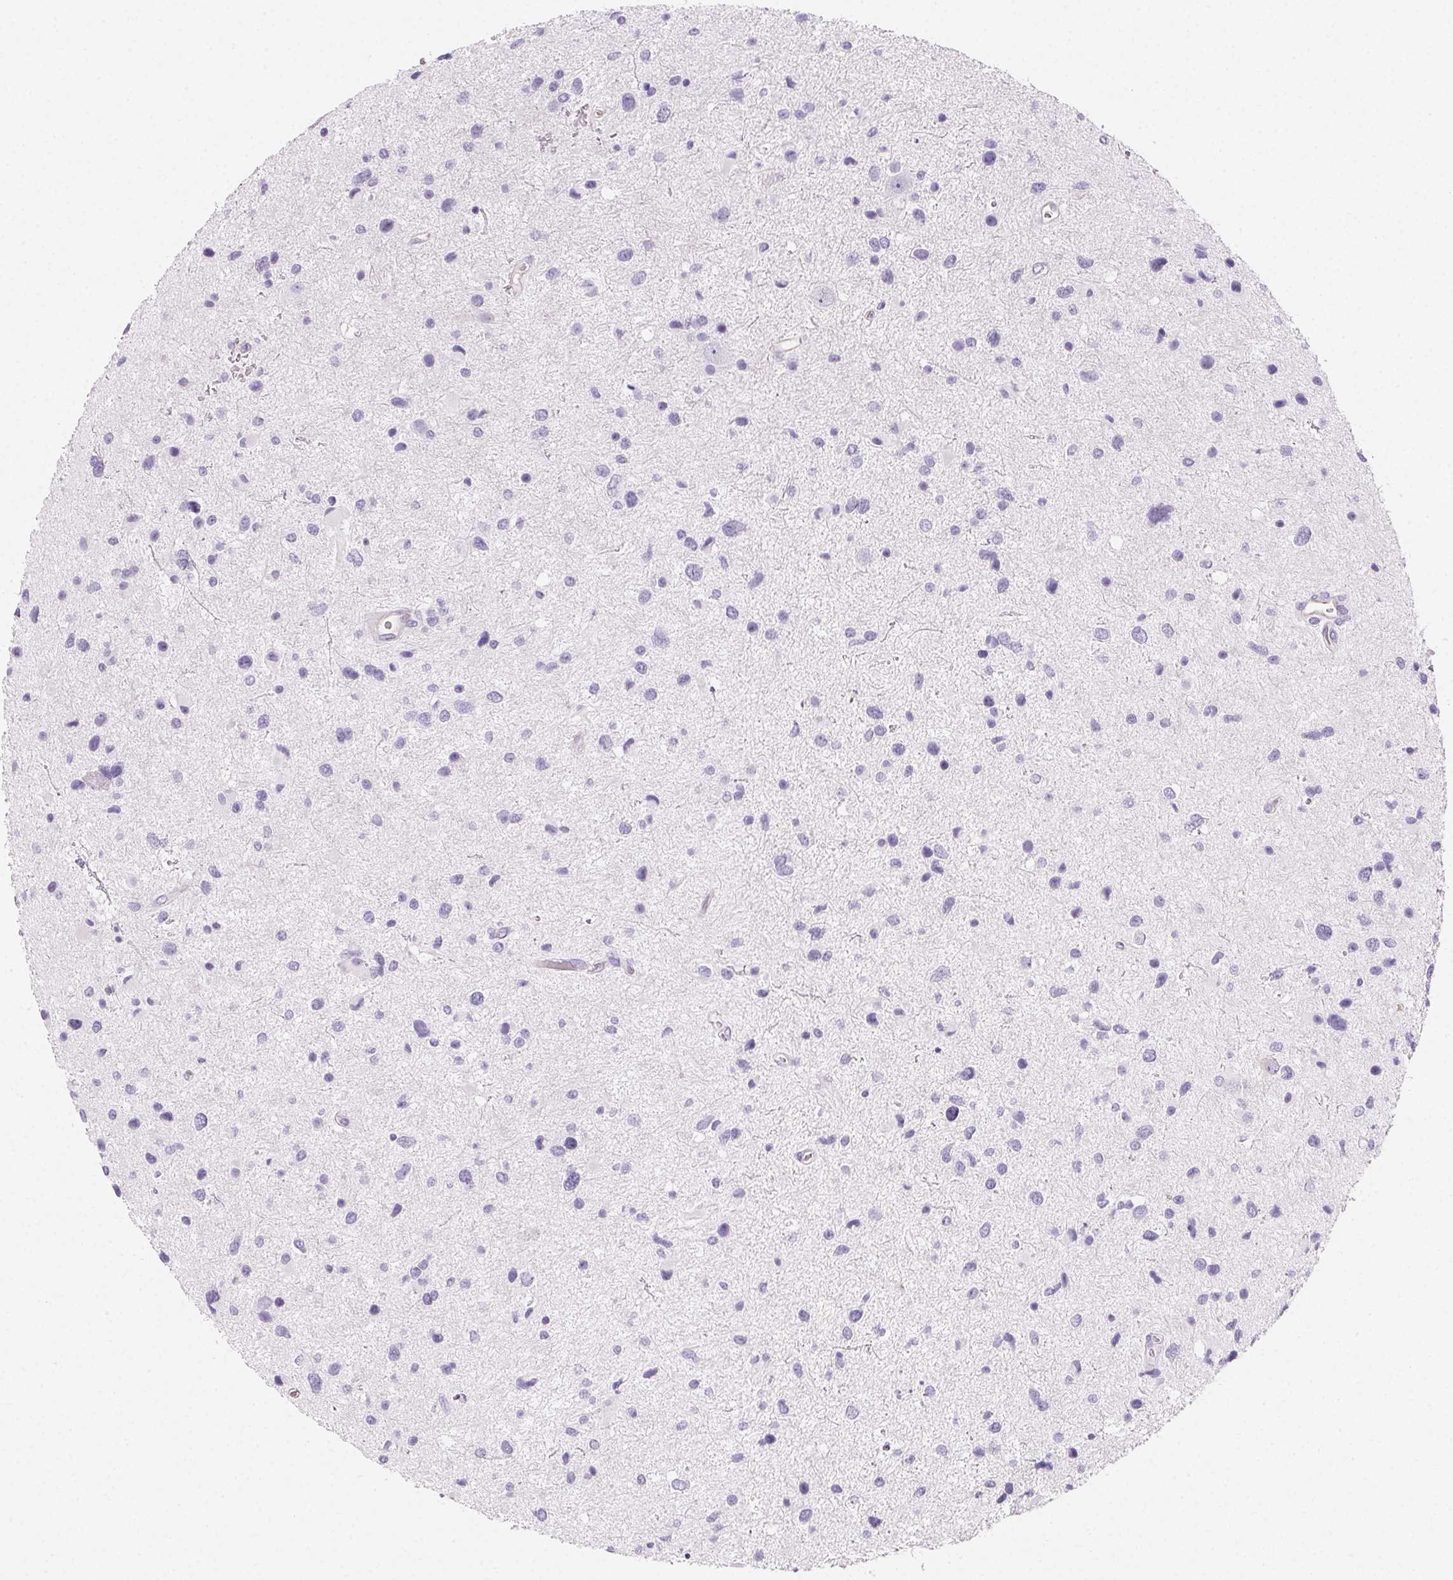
{"staining": {"intensity": "negative", "quantity": "none", "location": "none"}, "tissue": "glioma", "cell_type": "Tumor cells", "image_type": "cancer", "snomed": [{"axis": "morphology", "description": "Glioma, malignant, Low grade"}, {"axis": "topography", "description": "Brain"}], "caption": "Immunohistochemical staining of glioma demonstrates no significant staining in tumor cells.", "gene": "PRSS3", "patient": {"sex": "female", "age": 32}}